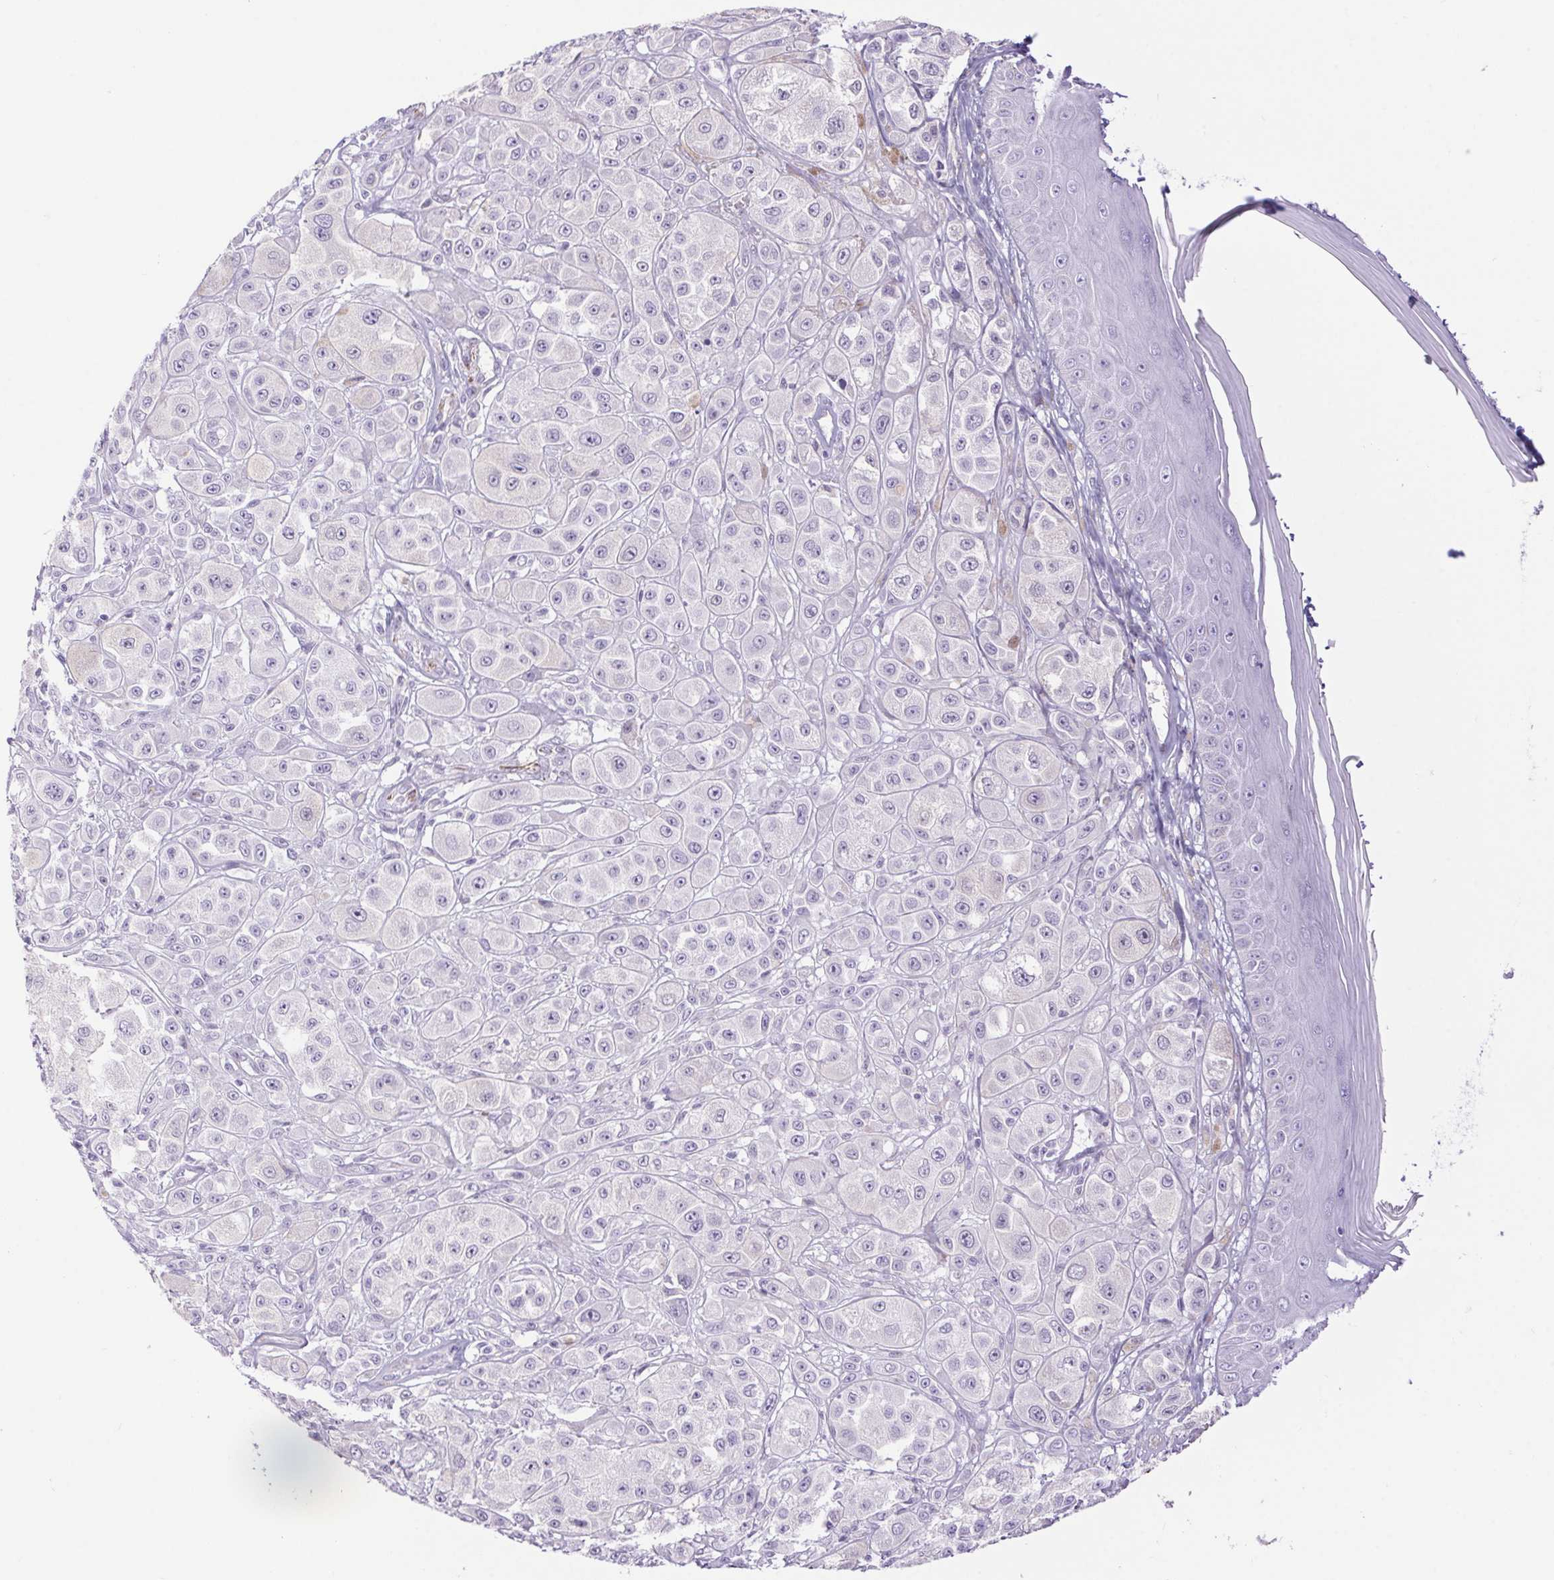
{"staining": {"intensity": "negative", "quantity": "none", "location": "none"}, "tissue": "melanoma", "cell_type": "Tumor cells", "image_type": "cancer", "snomed": [{"axis": "morphology", "description": "Malignant melanoma, NOS"}, {"axis": "topography", "description": "Skin"}], "caption": "This image is of melanoma stained with immunohistochemistry (IHC) to label a protein in brown with the nuclei are counter-stained blue. There is no expression in tumor cells. Brightfield microscopy of IHC stained with DAB (3,3'-diaminobenzidine) (brown) and hematoxylin (blue), captured at high magnification.", "gene": "ERP27", "patient": {"sex": "male", "age": 67}}